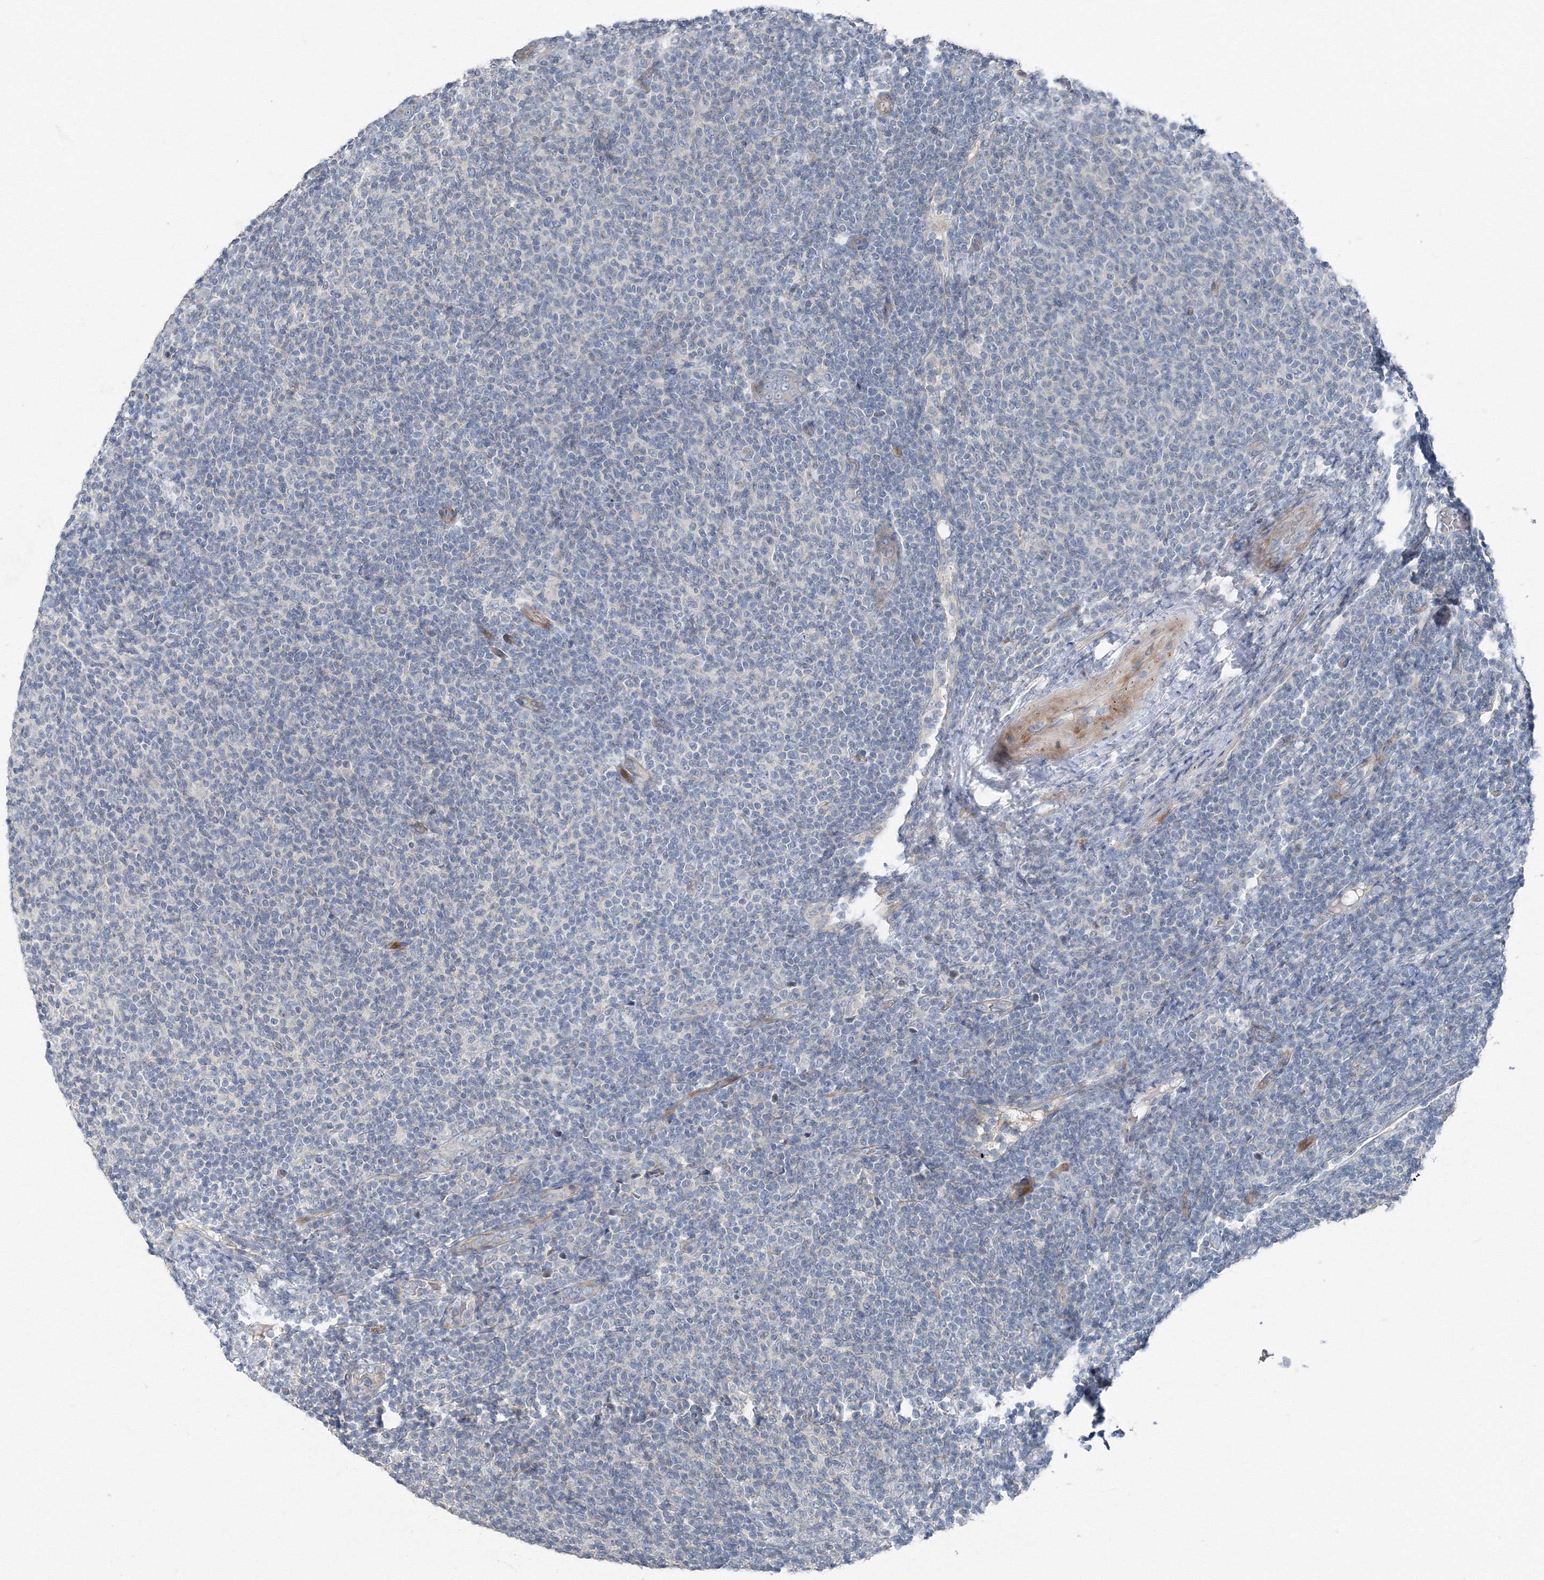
{"staining": {"intensity": "negative", "quantity": "none", "location": "none"}, "tissue": "lymphoma", "cell_type": "Tumor cells", "image_type": "cancer", "snomed": [{"axis": "morphology", "description": "Malignant lymphoma, non-Hodgkin's type, Low grade"}, {"axis": "topography", "description": "Lymph node"}], "caption": "Tumor cells are negative for brown protein staining in low-grade malignant lymphoma, non-Hodgkin's type. Brightfield microscopy of immunohistochemistry (IHC) stained with DAB (brown) and hematoxylin (blue), captured at high magnification.", "gene": "AASDH", "patient": {"sex": "male", "age": 66}}